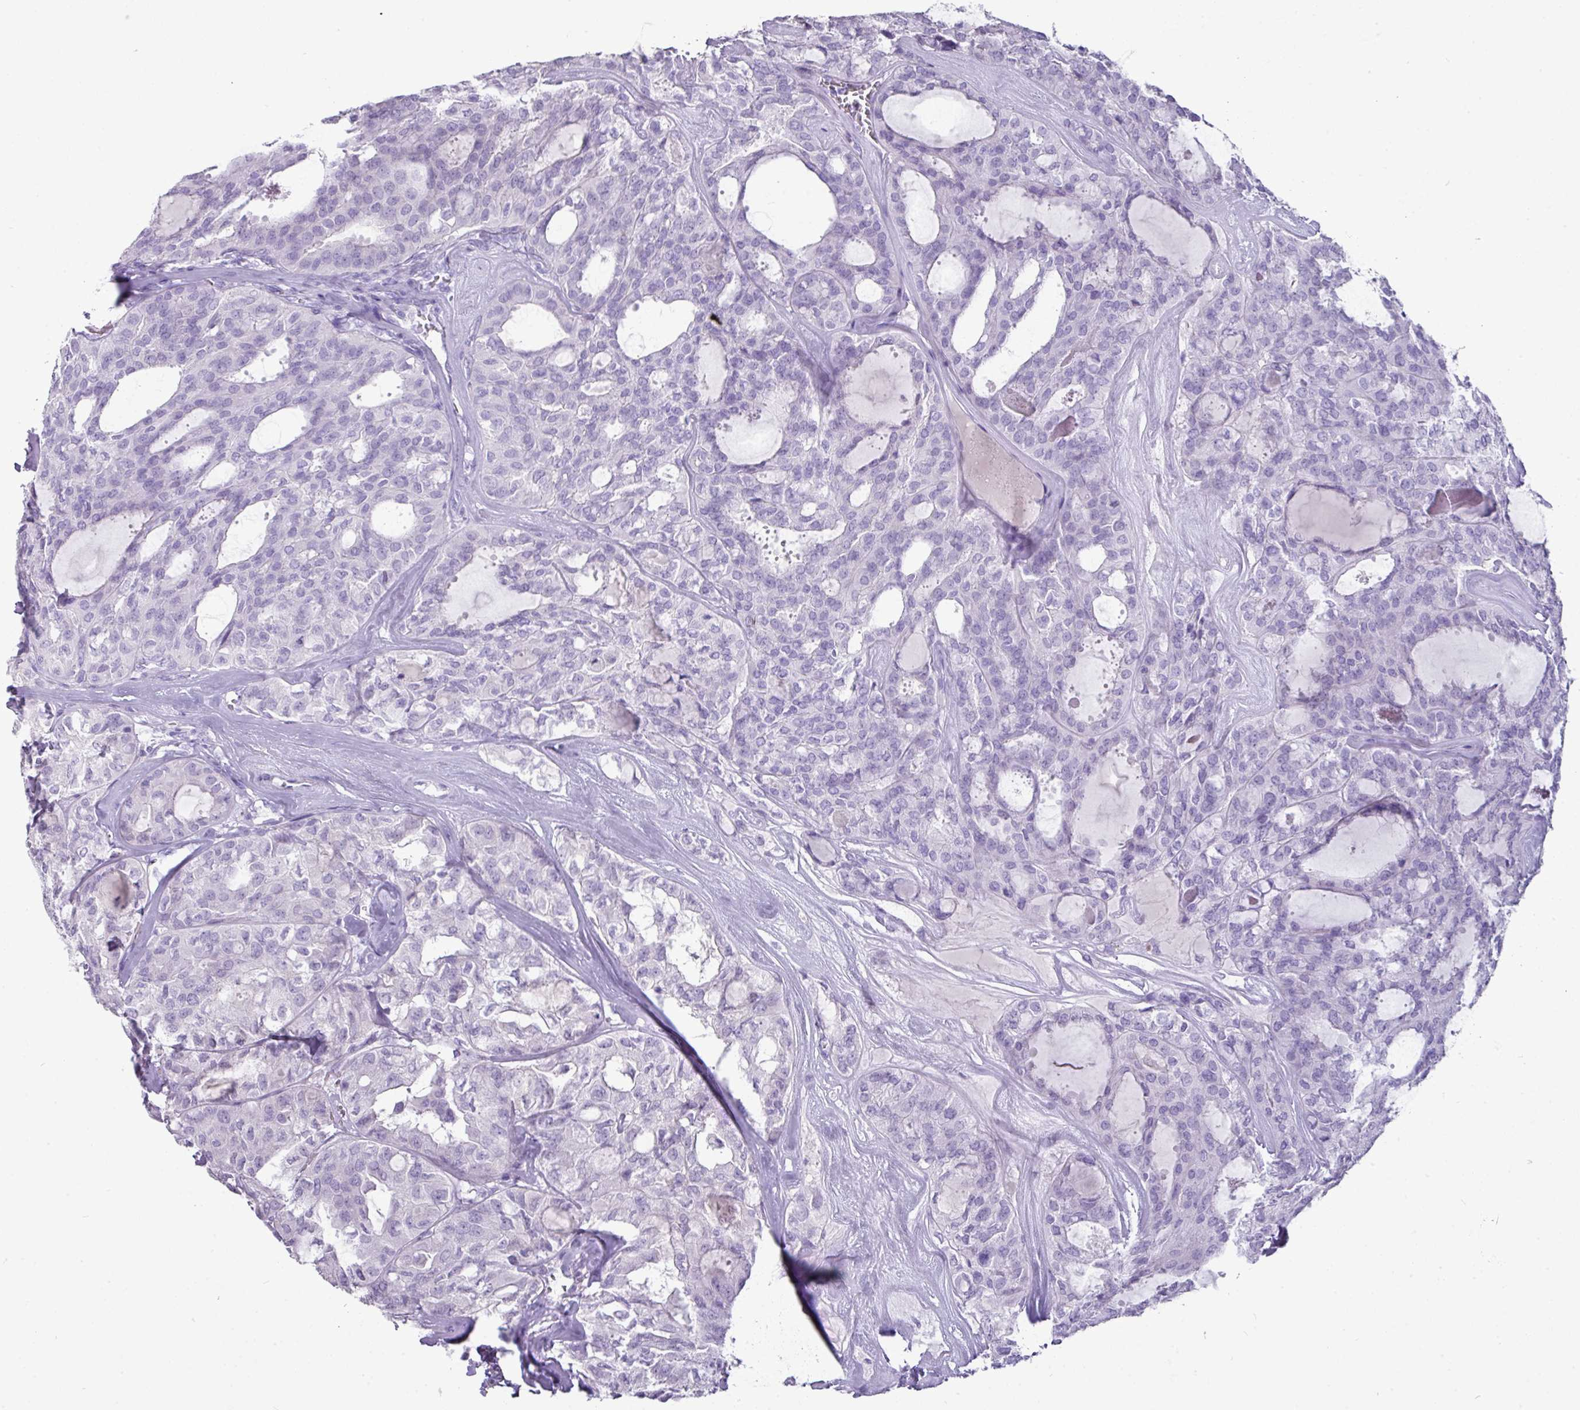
{"staining": {"intensity": "negative", "quantity": "none", "location": "none"}, "tissue": "thyroid cancer", "cell_type": "Tumor cells", "image_type": "cancer", "snomed": [{"axis": "morphology", "description": "Follicular adenoma carcinoma, NOS"}, {"axis": "topography", "description": "Thyroid gland"}], "caption": "Immunohistochemical staining of thyroid cancer (follicular adenoma carcinoma) reveals no significant staining in tumor cells.", "gene": "GSTA3", "patient": {"sex": "male", "age": 75}}